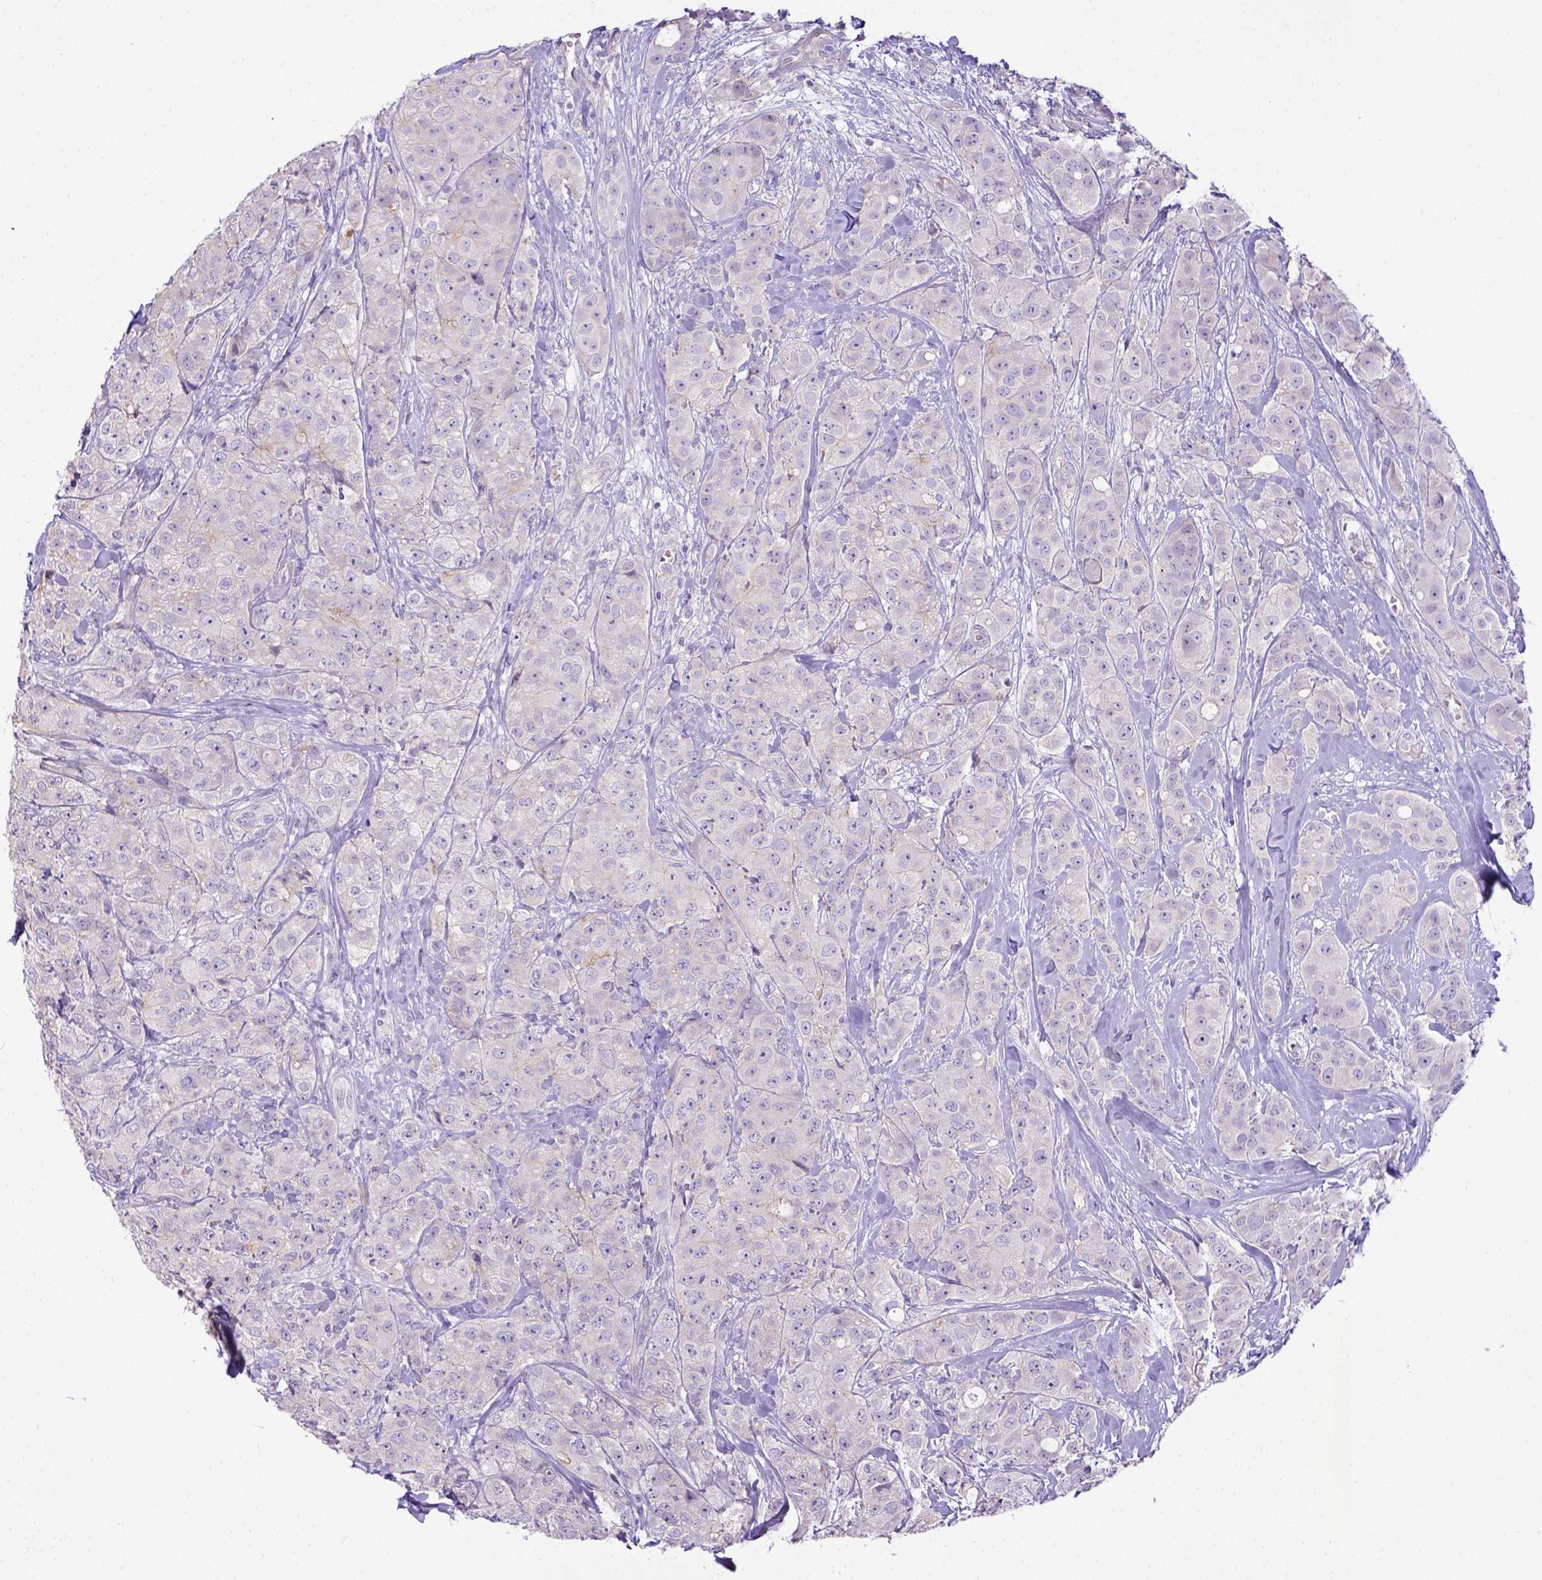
{"staining": {"intensity": "negative", "quantity": "none", "location": "none"}, "tissue": "breast cancer", "cell_type": "Tumor cells", "image_type": "cancer", "snomed": [{"axis": "morphology", "description": "Duct carcinoma"}, {"axis": "topography", "description": "Breast"}], "caption": "There is no significant positivity in tumor cells of breast cancer (intraductal carcinoma).", "gene": "CD40", "patient": {"sex": "female", "age": 43}}